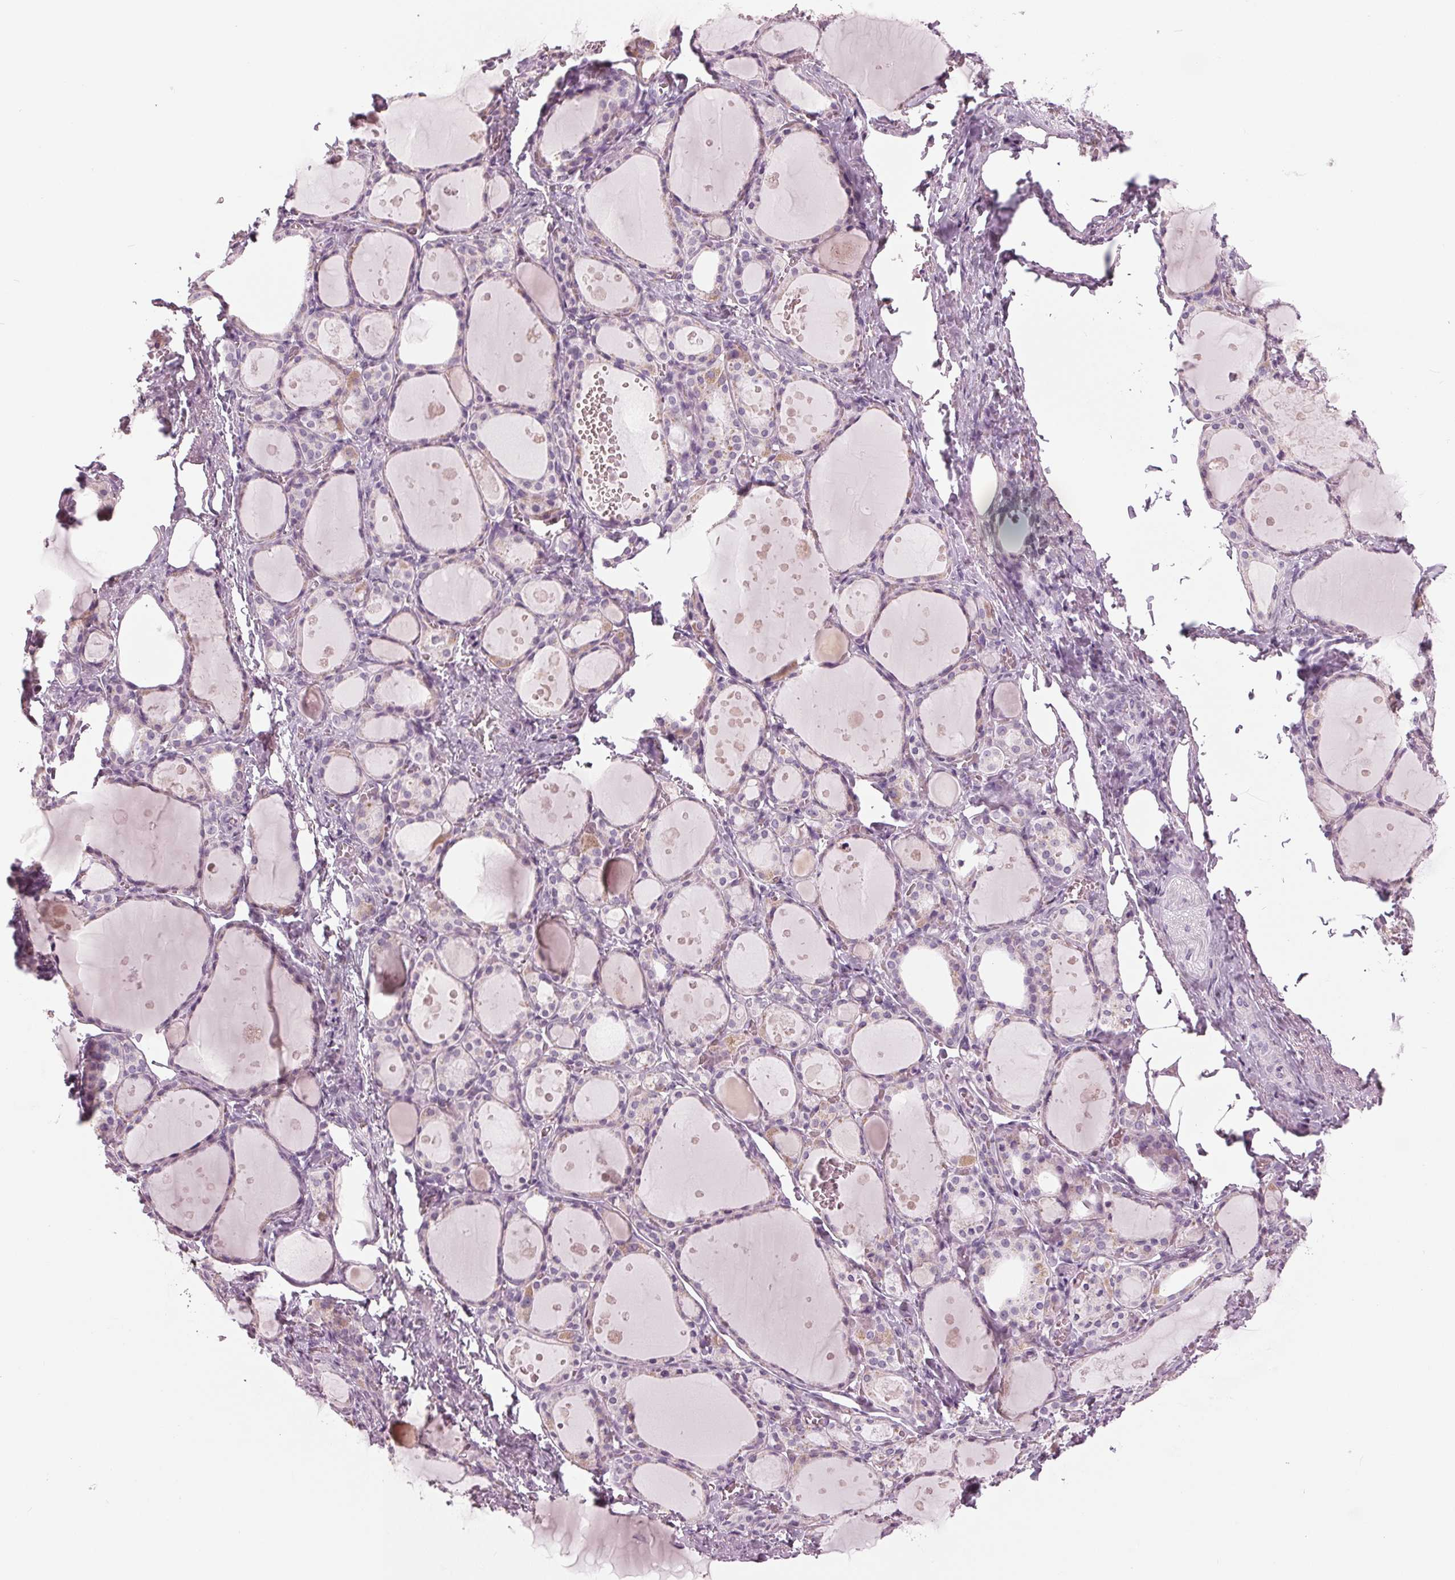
{"staining": {"intensity": "weak", "quantity": "<25%", "location": "cytoplasmic/membranous"}, "tissue": "thyroid gland", "cell_type": "Glandular cells", "image_type": "normal", "snomed": [{"axis": "morphology", "description": "Normal tissue, NOS"}, {"axis": "topography", "description": "Thyroid gland"}], "caption": "A histopathology image of thyroid gland stained for a protein demonstrates no brown staining in glandular cells. Brightfield microscopy of immunohistochemistry stained with DAB (brown) and hematoxylin (blue), captured at high magnification.", "gene": "SAMD4A", "patient": {"sex": "male", "age": 68}}